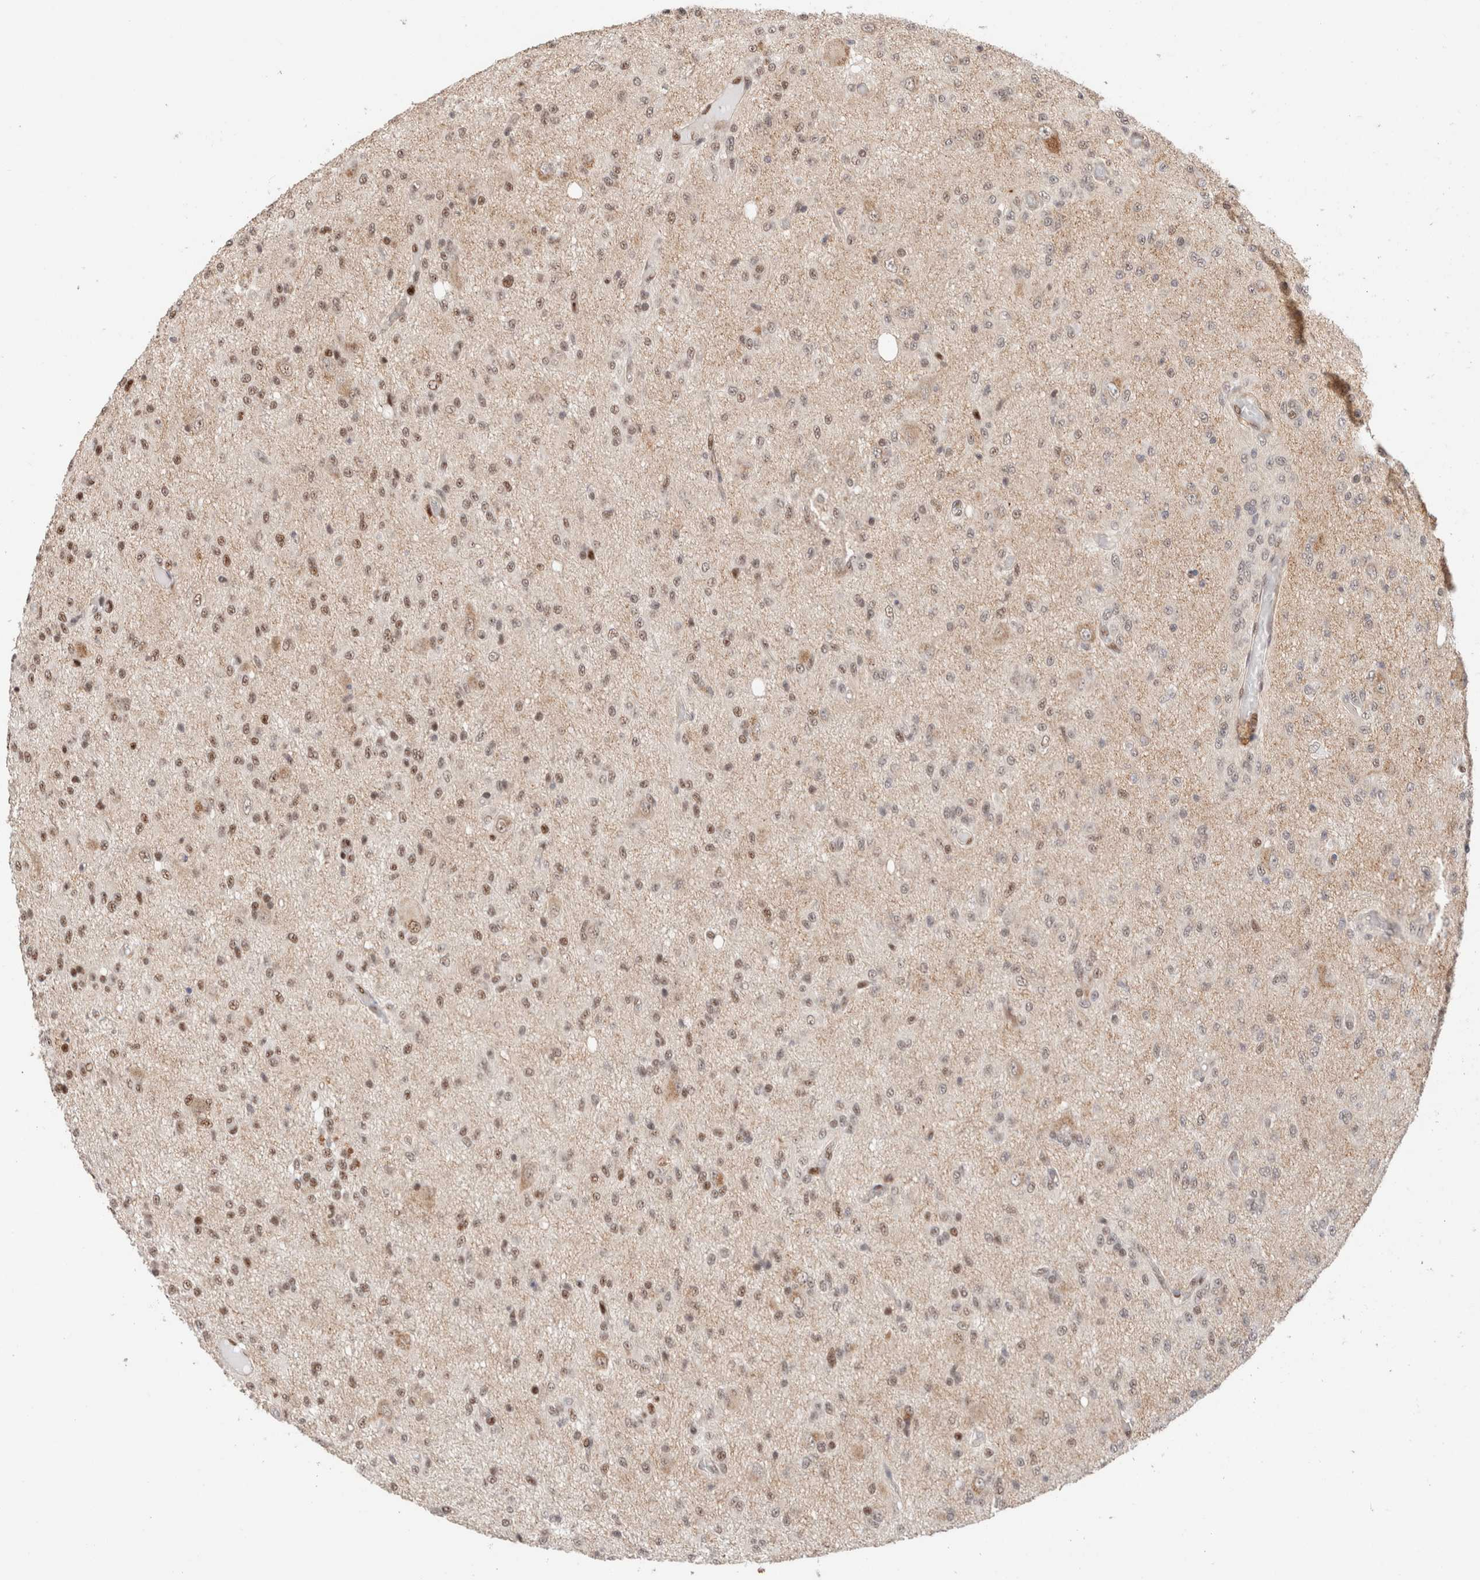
{"staining": {"intensity": "weak", "quantity": "25%-75%", "location": "nuclear"}, "tissue": "glioma", "cell_type": "Tumor cells", "image_type": "cancer", "snomed": [{"axis": "morphology", "description": "Glioma, malignant, High grade"}, {"axis": "topography", "description": "Brain"}], "caption": "Immunohistochemical staining of glioma demonstrates low levels of weak nuclear positivity in about 25%-75% of tumor cells.", "gene": "ID3", "patient": {"sex": "female", "age": 59}}